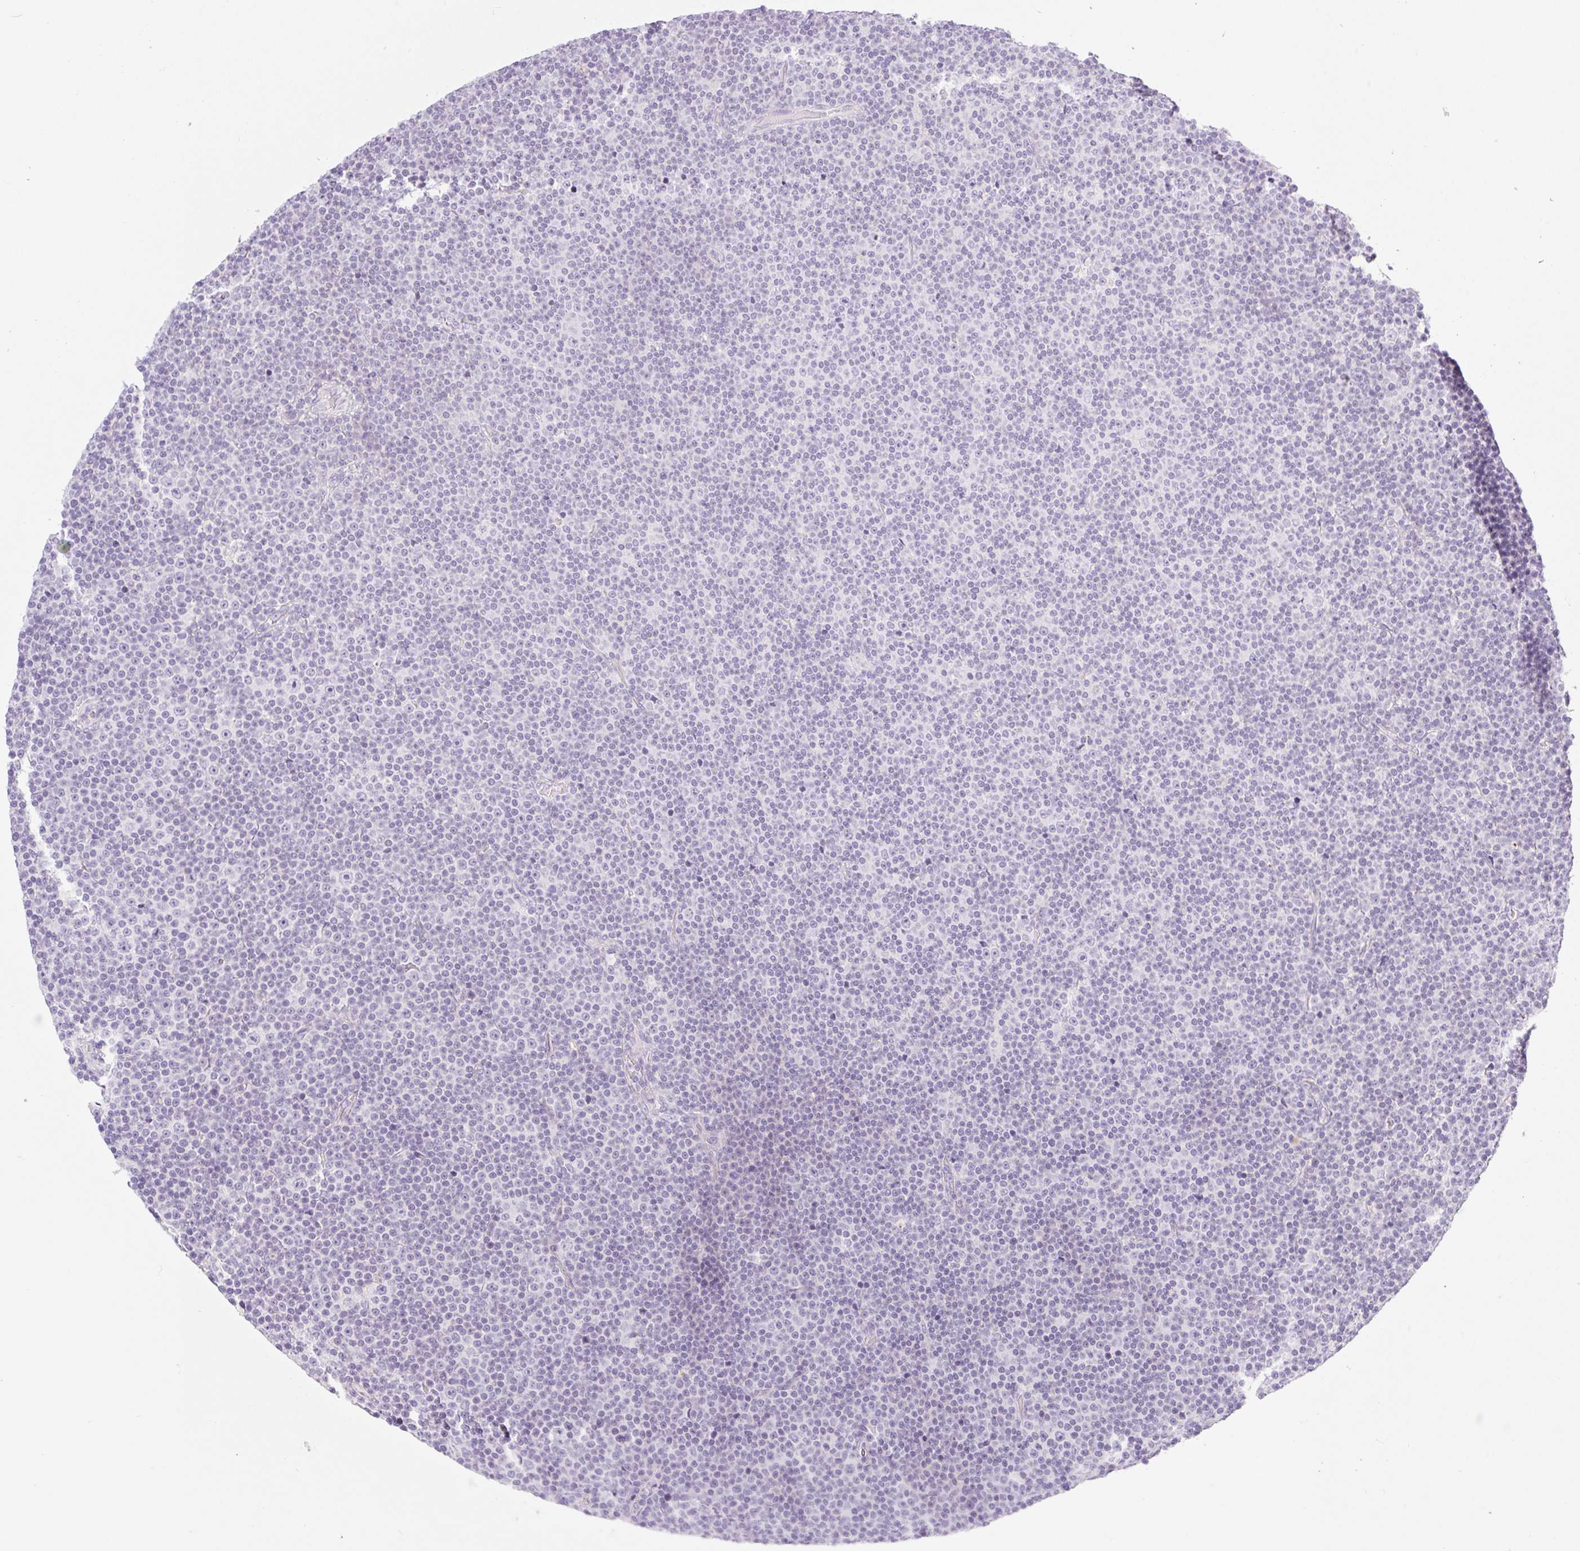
{"staining": {"intensity": "negative", "quantity": "none", "location": "none"}, "tissue": "lymphoma", "cell_type": "Tumor cells", "image_type": "cancer", "snomed": [{"axis": "morphology", "description": "Malignant lymphoma, non-Hodgkin's type, Low grade"}, {"axis": "topography", "description": "Lymph node"}], "caption": "DAB (3,3'-diaminobenzidine) immunohistochemical staining of human lymphoma exhibits no significant positivity in tumor cells.", "gene": "MIA2", "patient": {"sex": "female", "age": 67}}